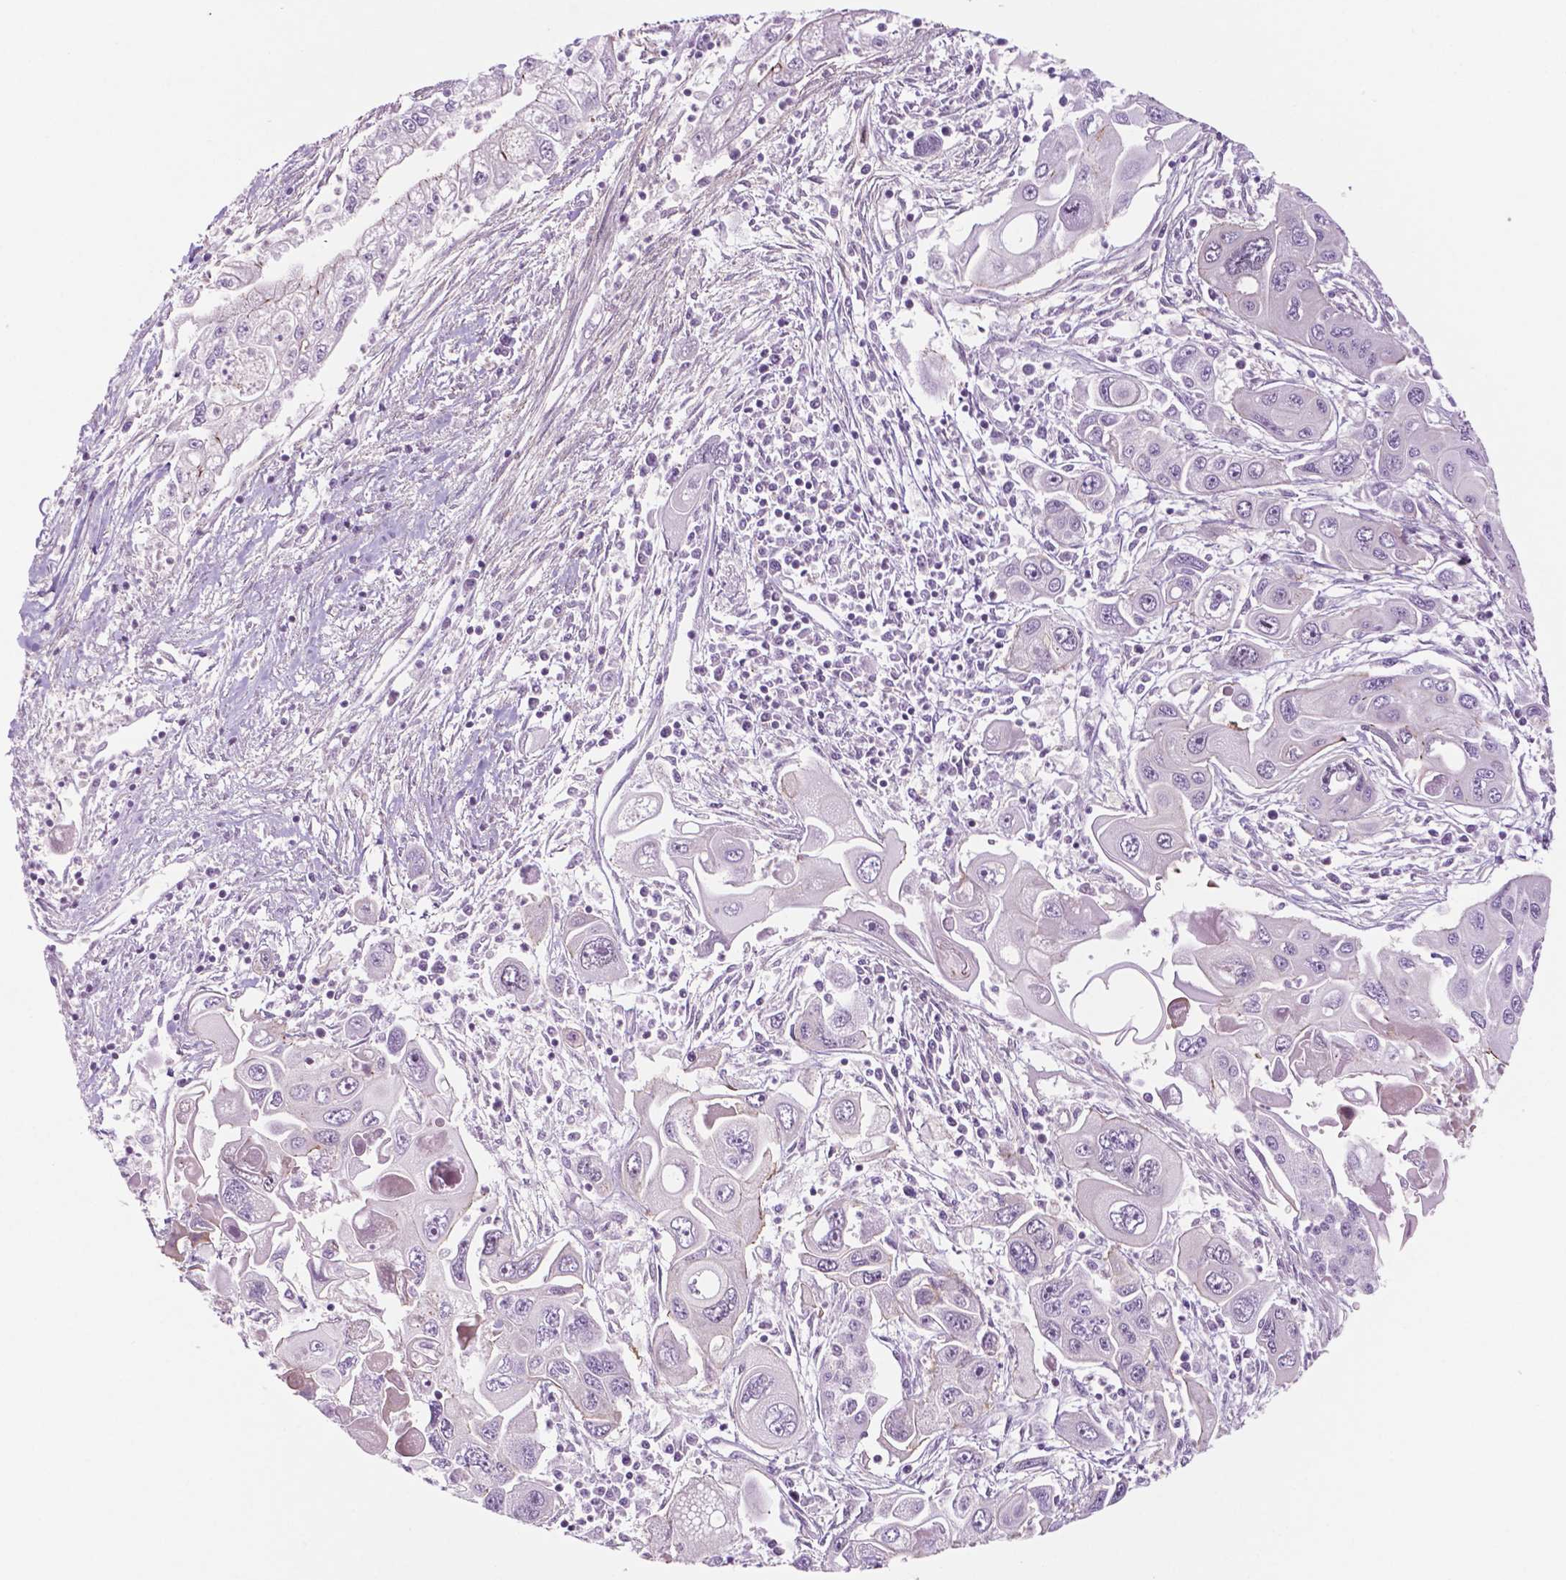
{"staining": {"intensity": "negative", "quantity": "none", "location": "none"}, "tissue": "pancreatic cancer", "cell_type": "Tumor cells", "image_type": "cancer", "snomed": [{"axis": "morphology", "description": "Adenocarcinoma, NOS"}, {"axis": "topography", "description": "Pancreas"}], "caption": "This is an immunohistochemistry photomicrograph of pancreatic adenocarcinoma. There is no positivity in tumor cells.", "gene": "RND3", "patient": {"sex": "male", "age": 70}}